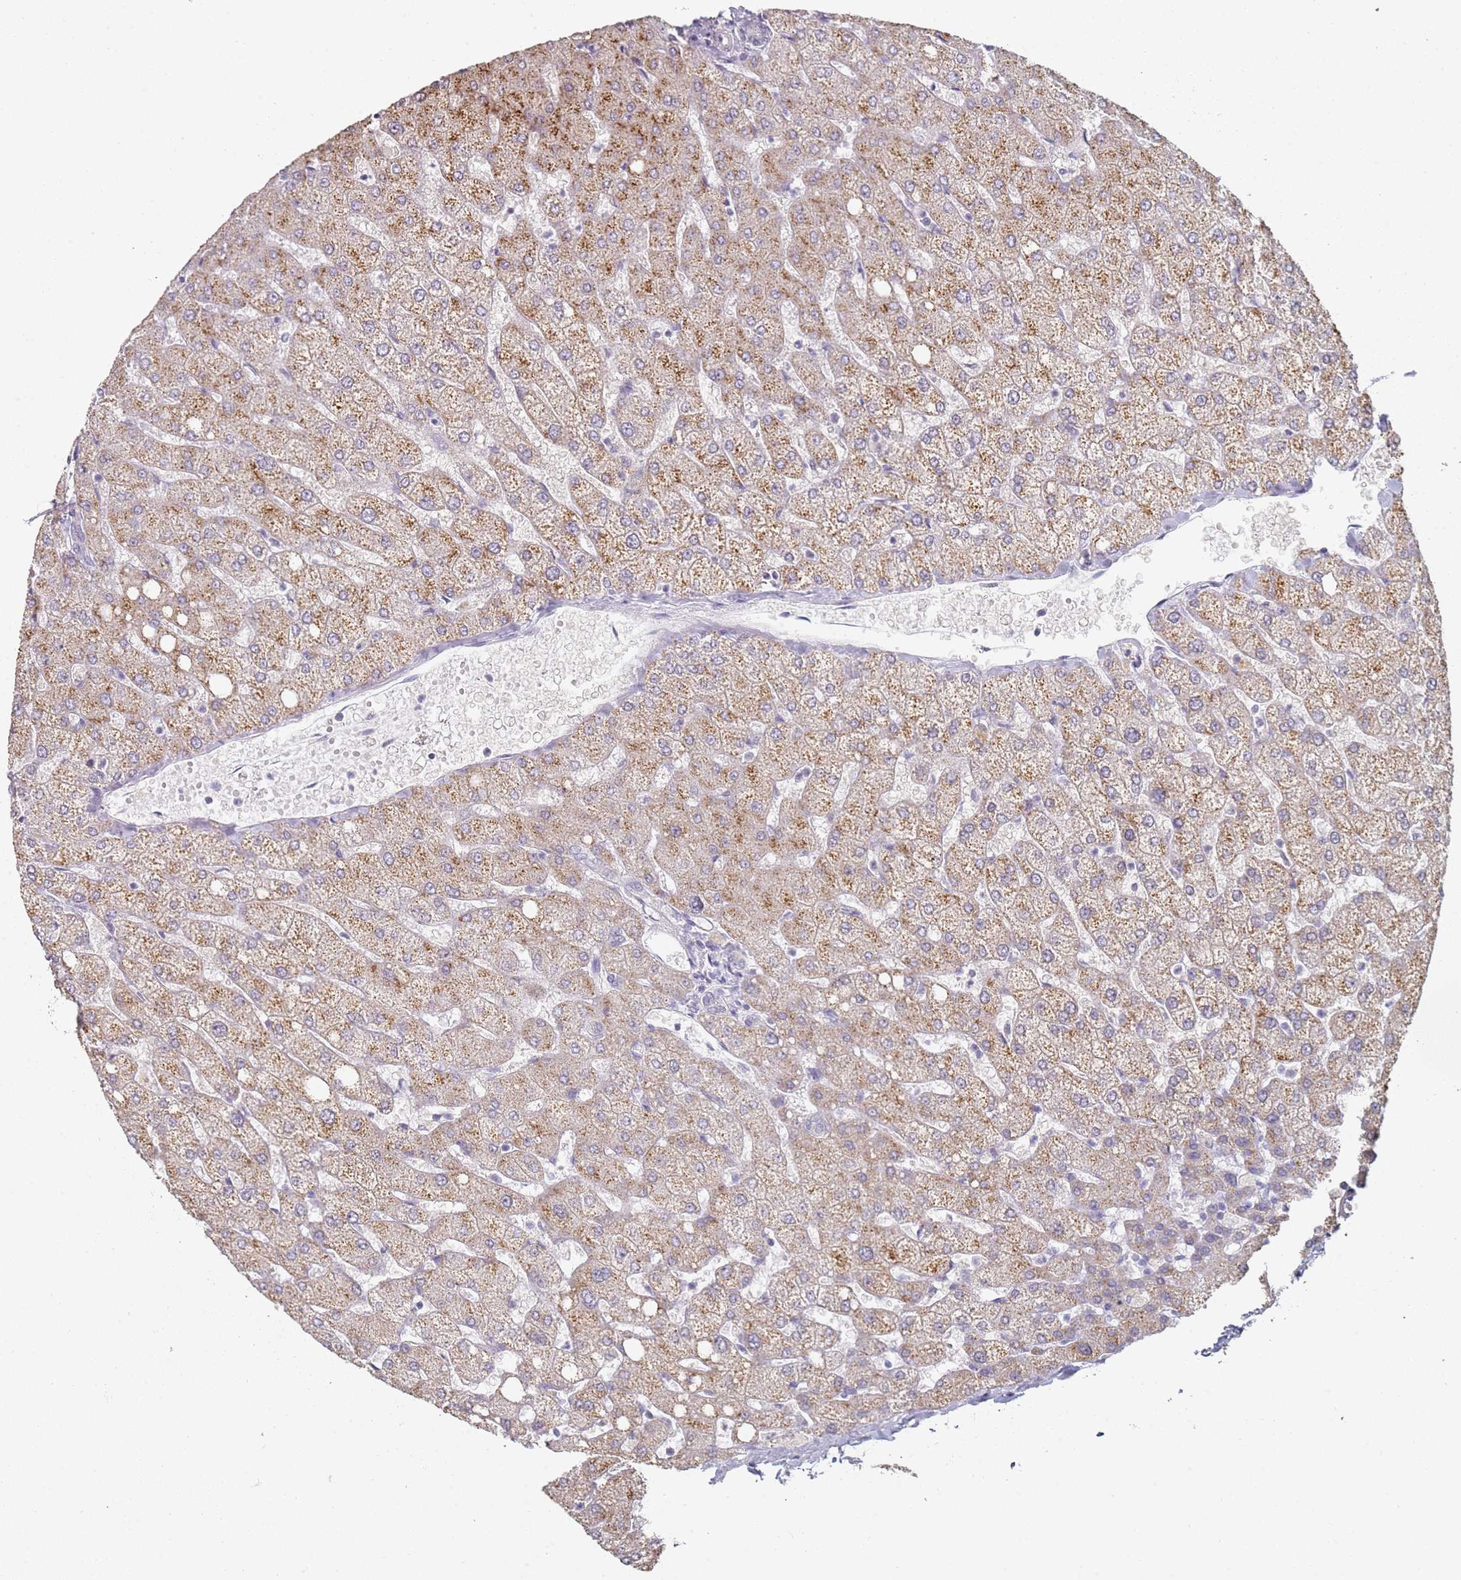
{"staining": {"intensity": "negative", "quantity": "none", "location": "none"}, "tissue": "liver", "cell_type": "Cholangiocytes", "image_type": "normal", "snomed": [{"axis": "morphology", "description": "Normal tissue, NOS"}, {"axis": "topography", "description": "Liver"}], "caption": "This histopathology image is of benign liver stained with IHC to label a protein in brown with the nuclei are counter-stained blue. There is no expression in cholangiocytes. (DAB (3,3'-diaminobenzidine) IHC visualized using brightfield microscopy, high magnification).", "gene": "DNAH11", "patient": {"sex": "female", "age": 54}}